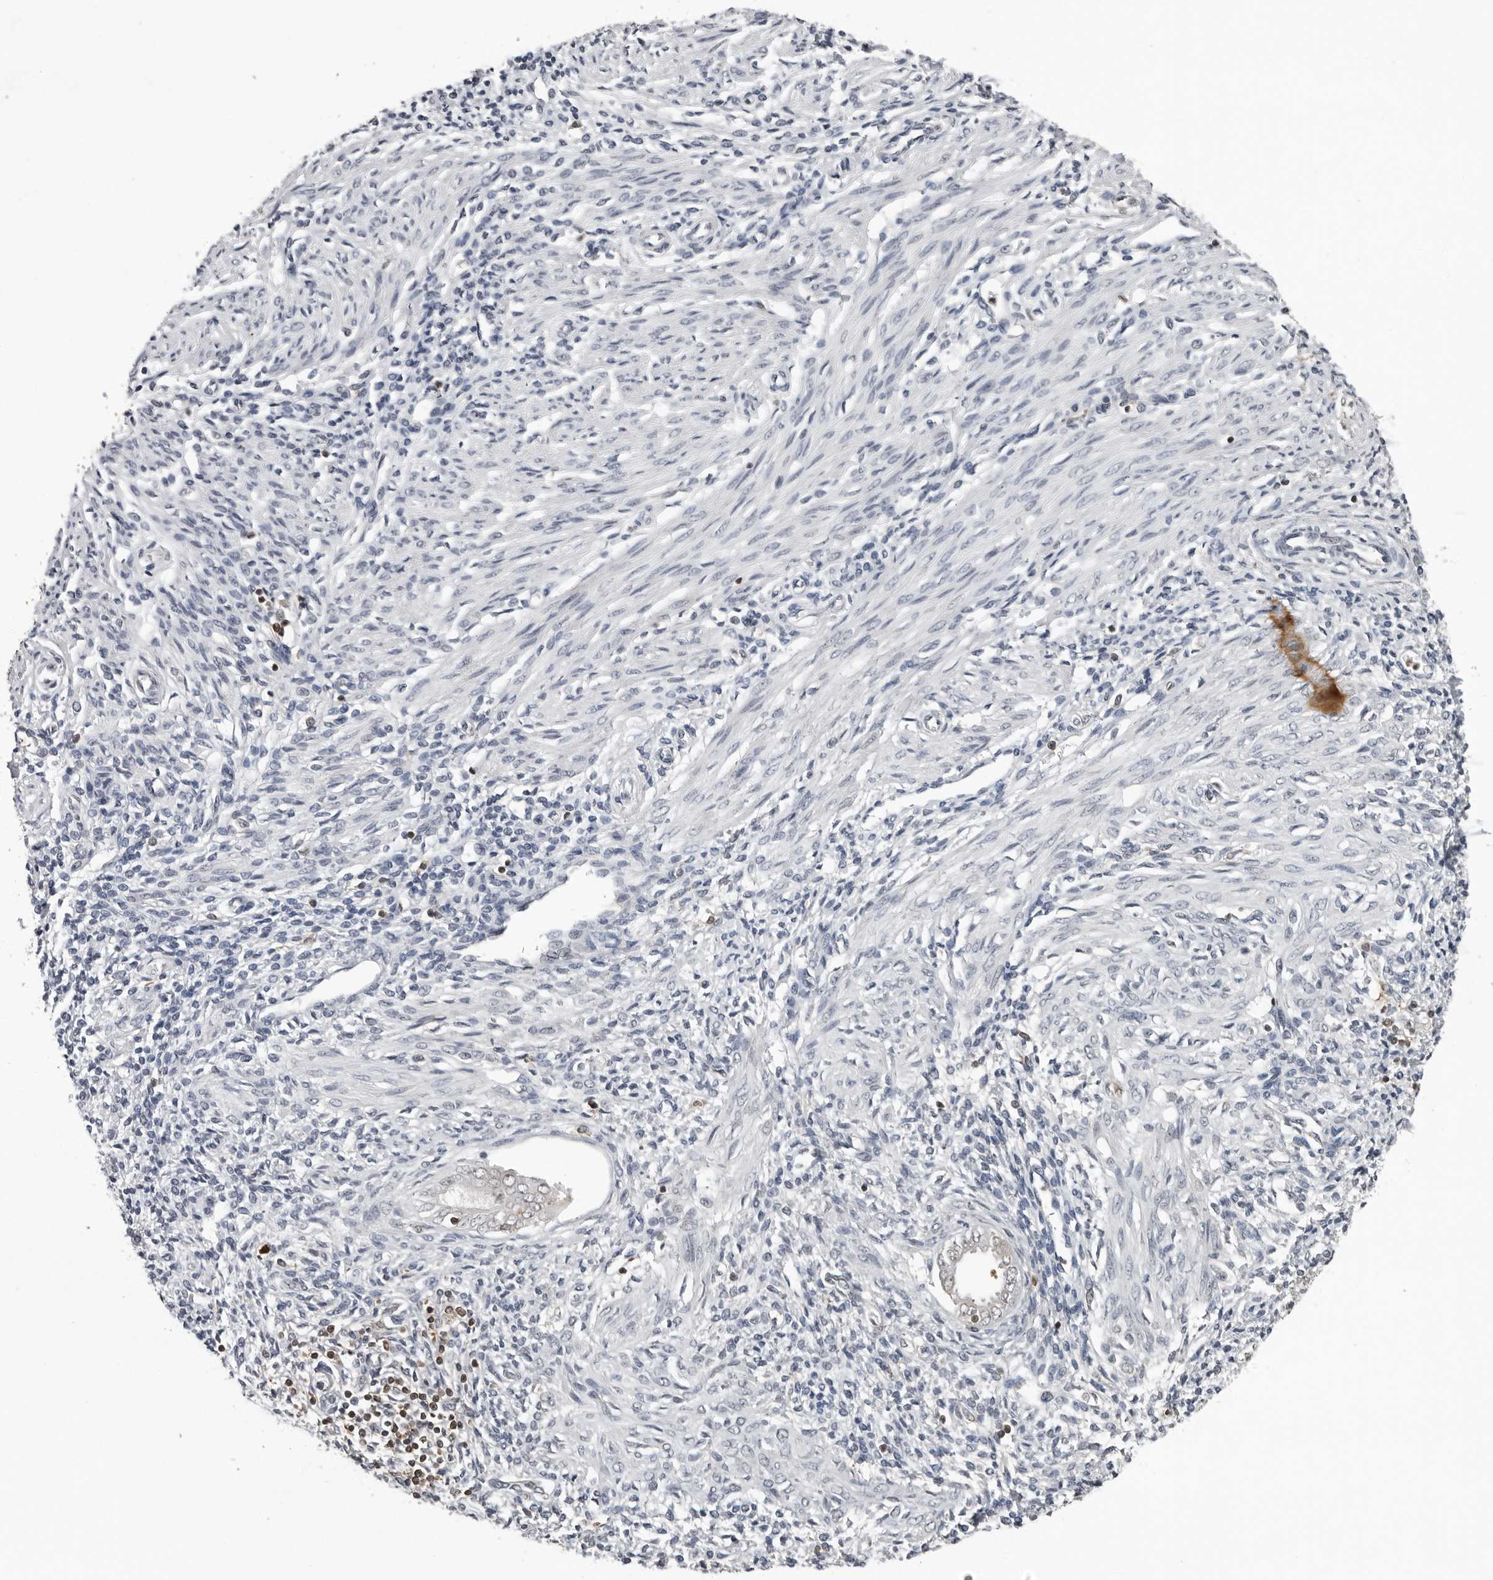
{"staining": {"intensity": "negative", "quantity": "none", "location": "none"}, "tissue": "endometrium", "cell_type": "Cells in endometrial stroma", "image_type": "normal", "snomed": [{"axis": "morphology", "description": "Normal tissue, NOS"}, {"axis": "topography", "description": "Endometrium"}], "caption": "Image shows no protein expression in cells in endometrial stroma of unremarkable endometrium.", "gene": "HSPH1", "patient": {"sex": "female", "age": 66}}